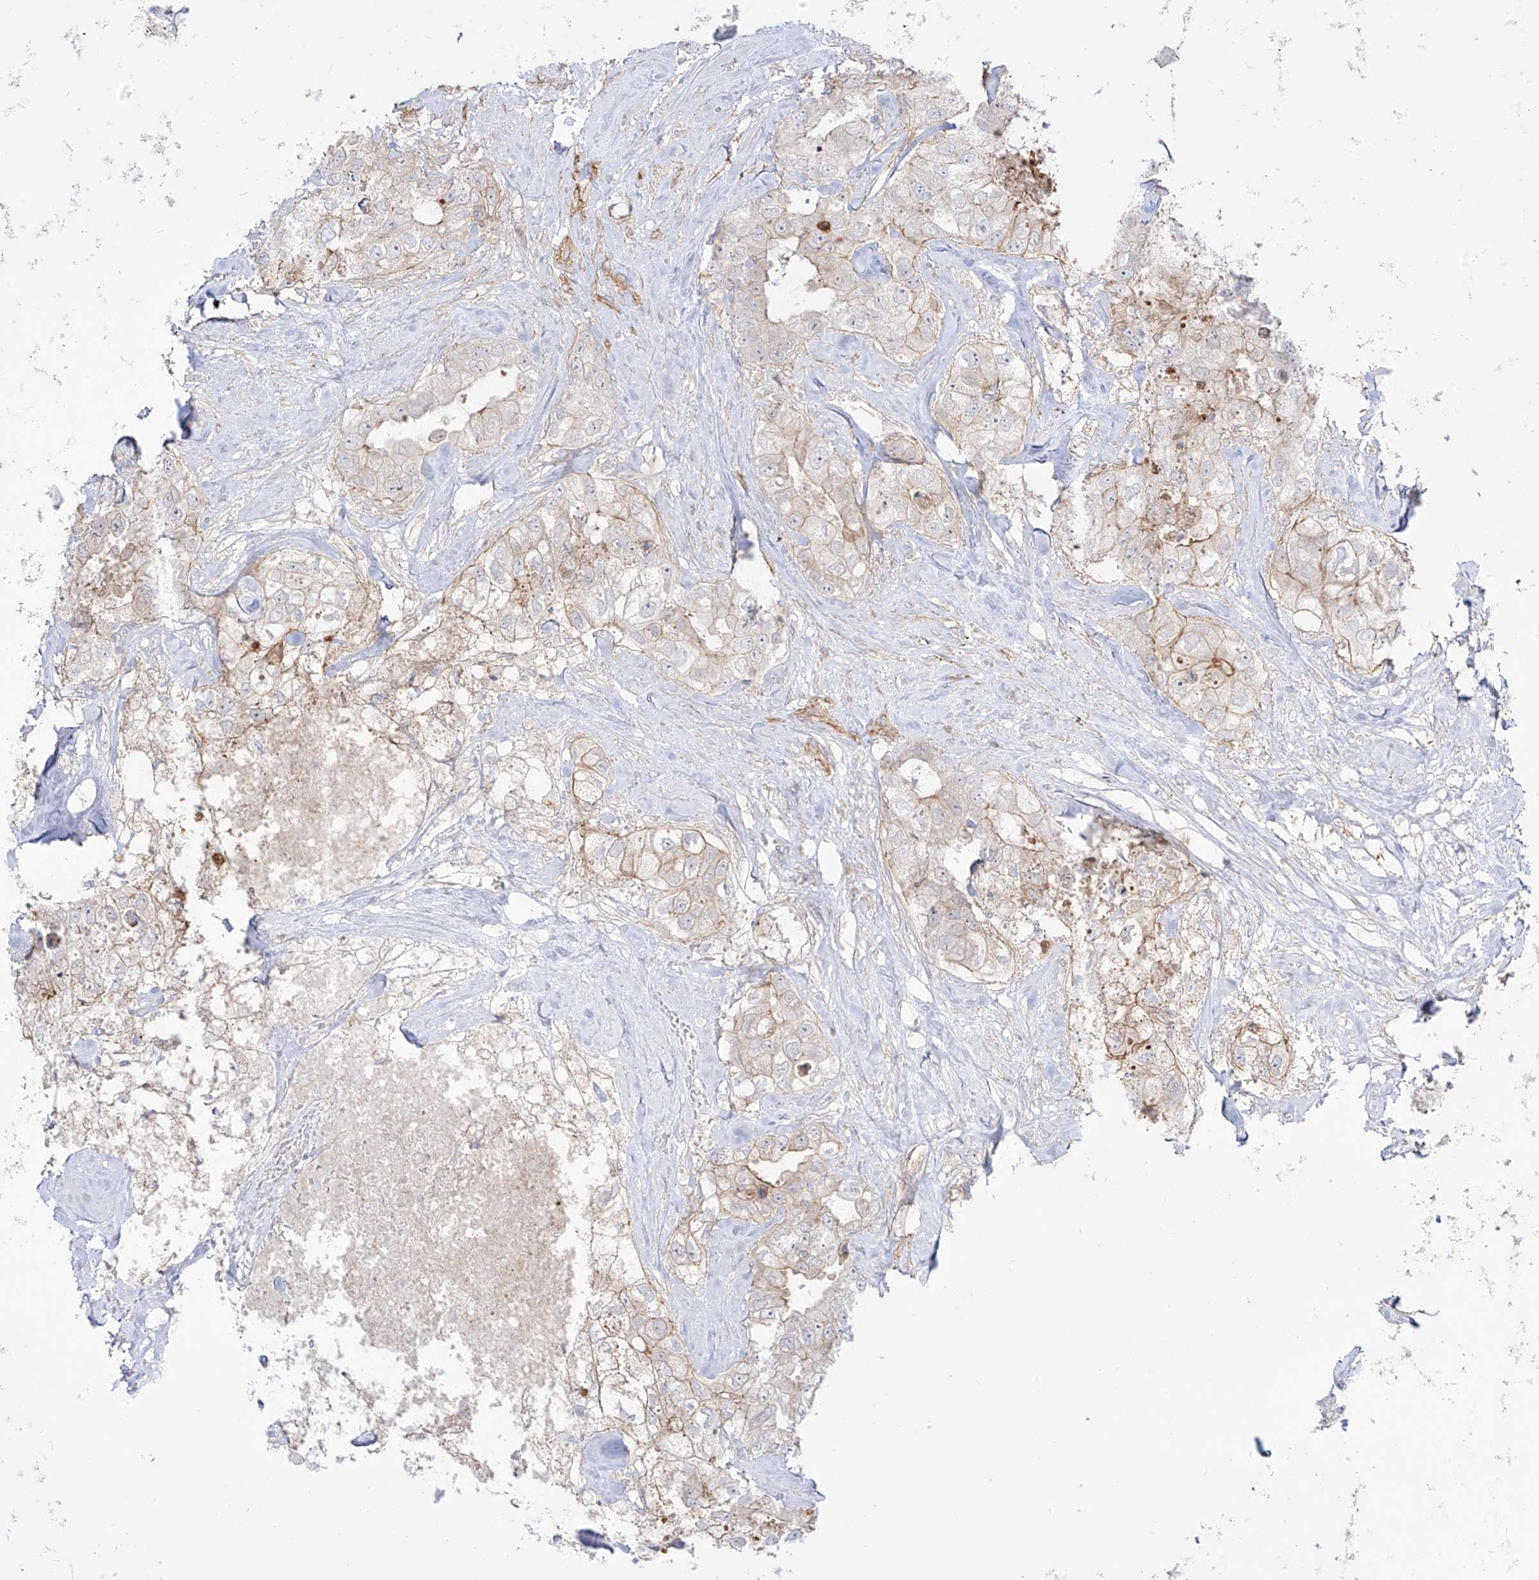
{"staining": {"intensity": "weak", "quantity": "<25%", "location": "cytoplasmic/membranous"}, "tissue": "breast cancer", "cell_type": "Tumor cells", "image_type": "cancer", "snomed": [{"axis": "morphology", "description": "Duct carcinoma"}, {"axis": "topography", "description": "Breast"}], "caption": "Human infiltrating ductal carcinoma (breast) stained for a protein using immunohistochemistry demonstrates no staining in tumor cells.", "gene": "ZNF180", "patient": {"sex": "female", "age": 62}}